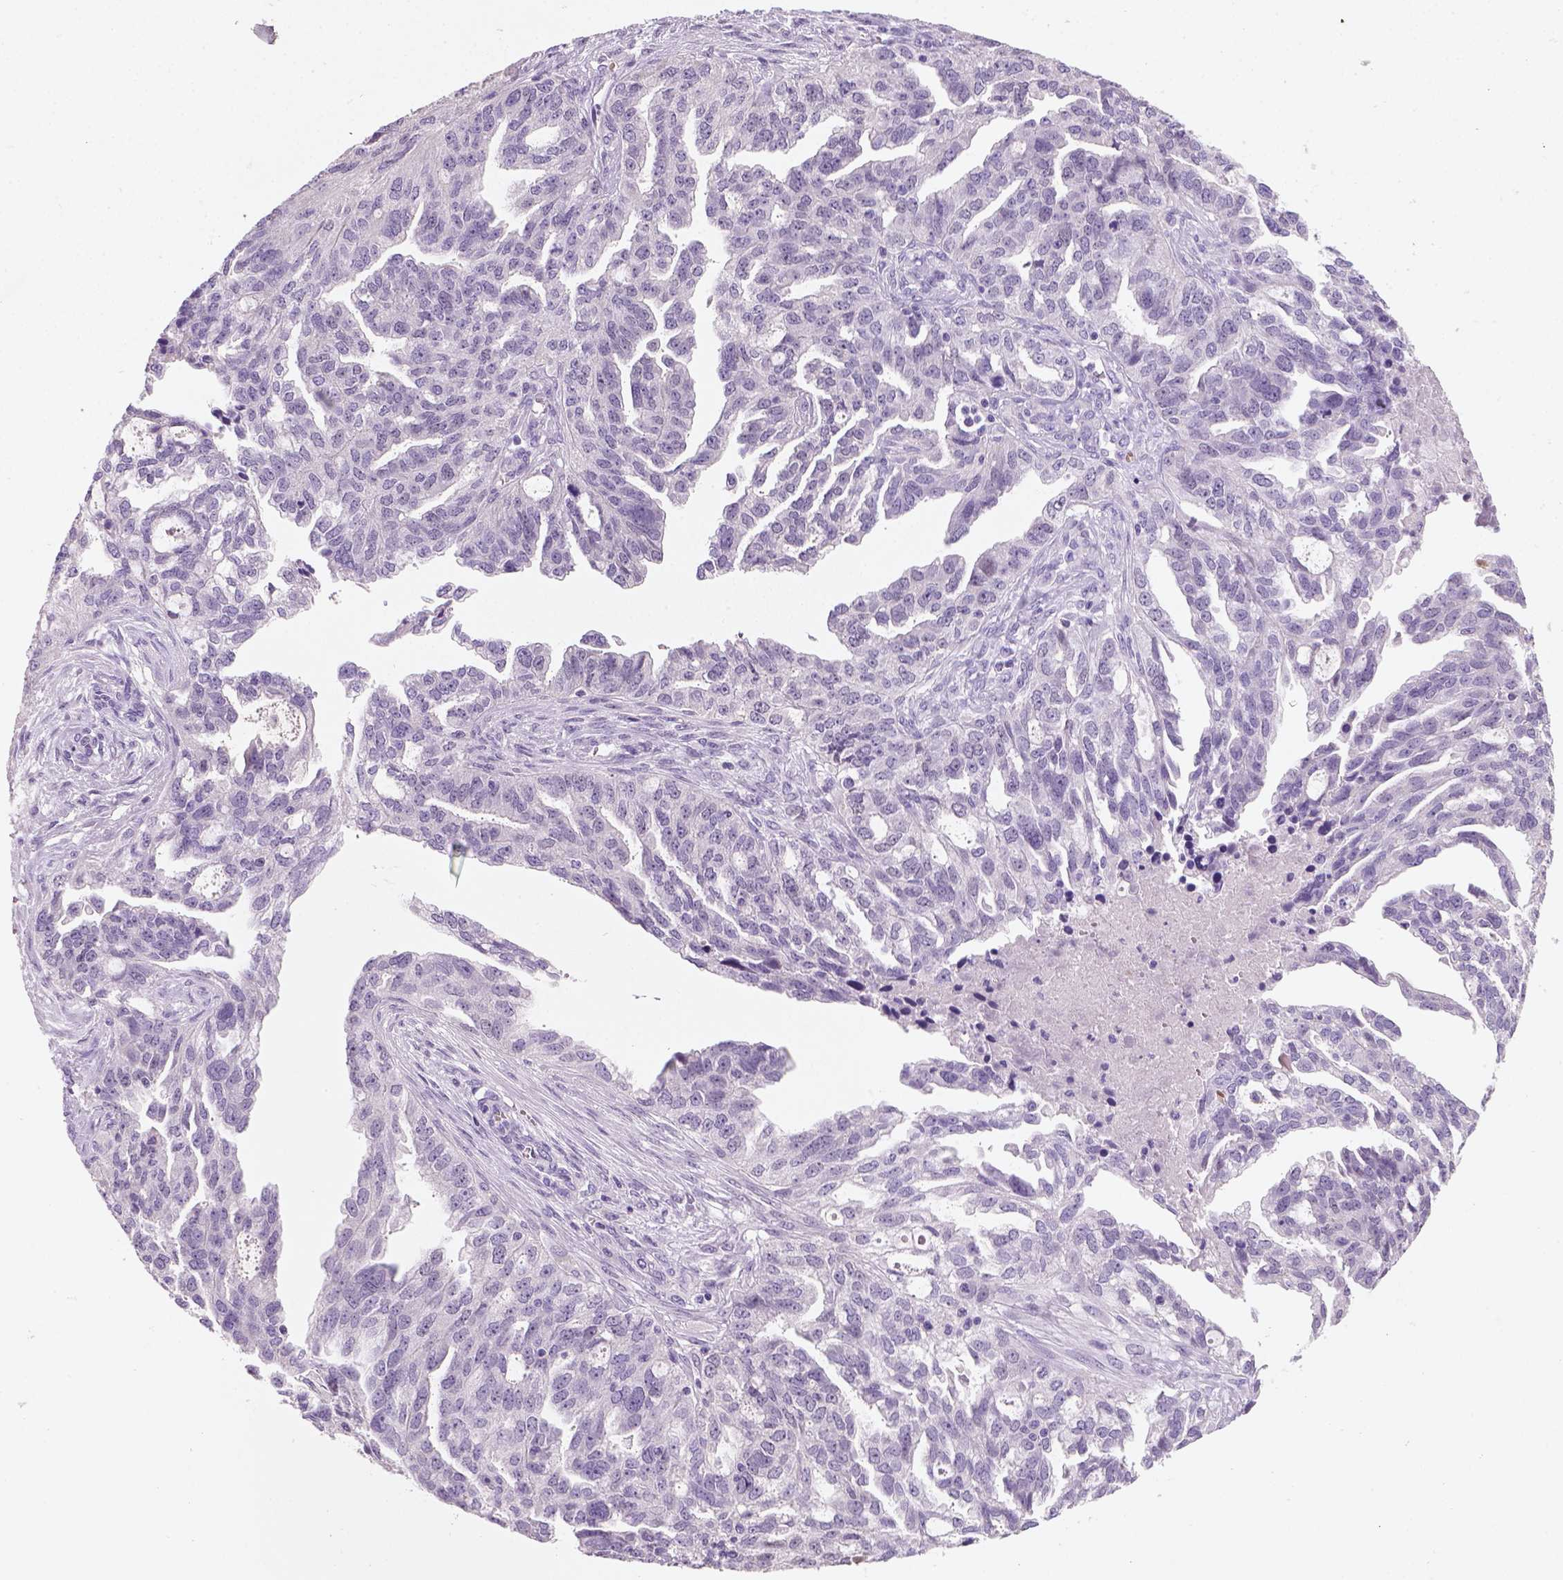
{"staining": {"intensity": "negative", "quantity": "none", "location": "none"}, "tissue": "ovarian cancer", "cell_type": "Tumor cells", "image_type": "cancer", "snomed": [{"axis": "morphology", "description": "Cystadenocarcinoma, serous, NOS"}, {"axis": "topography", "description": "Ovary"}], "caption": "Ovarian cancer (serous cystadenocarcinoma) was stained to show a protein in brown. There is no significant staining in tumor cells.", "gene": "ZMAT4", "patient": {"sex": "female", "age": 51}}